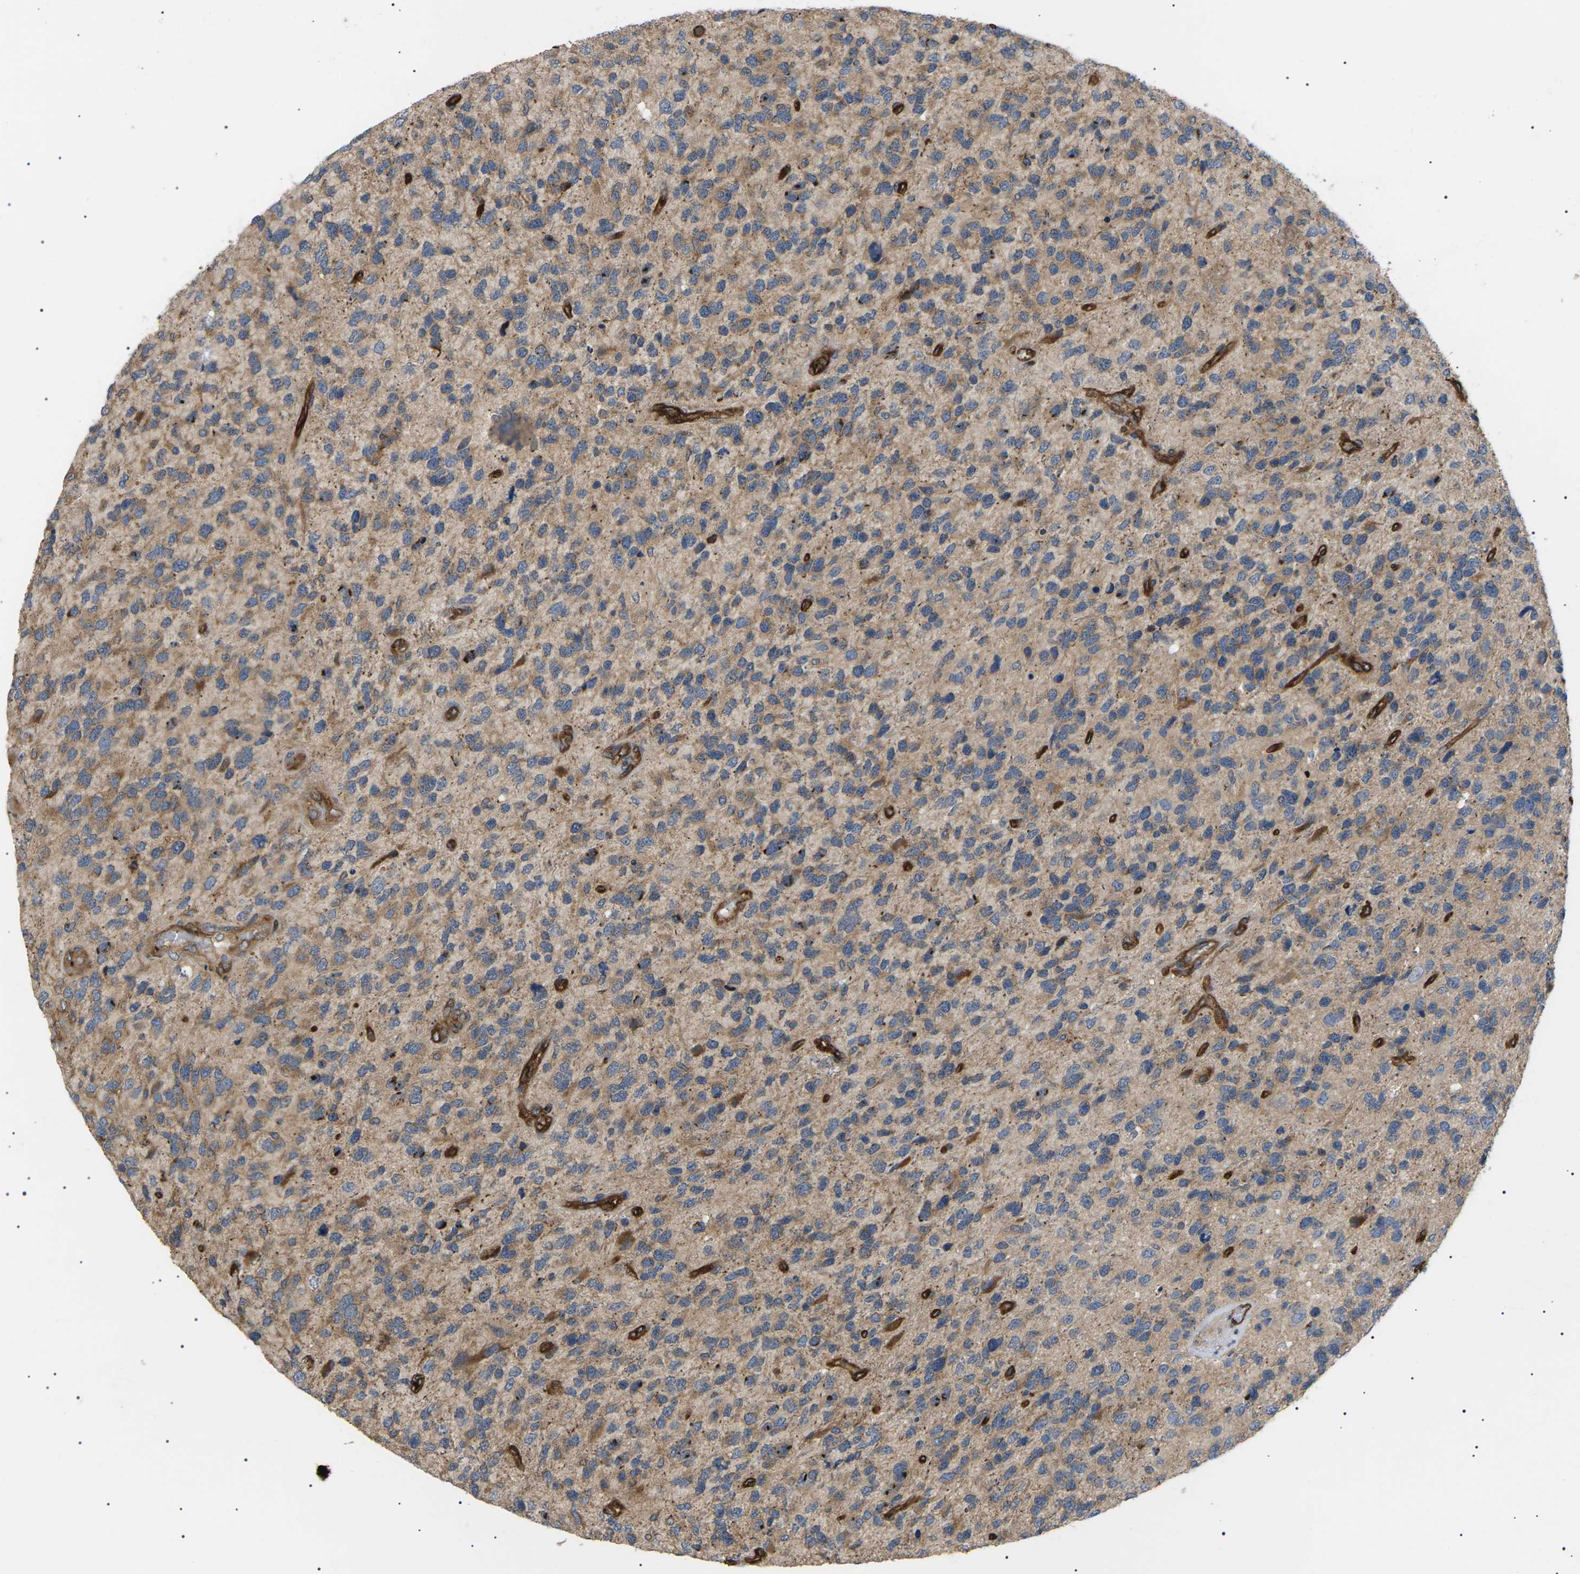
{"staining": {"intensity": "weak", "quantity": "25%-75%", "location": "cytoplasmic/membranous"}, "tissue": "glioma", "cell_type": "Tumor cells", "image_type": "cancer", "snomed": [{"axis": "morphology", "description": "Glioma, malignant, High grade"}, {"axis": "topography", "description": "Brain"}], "caption": "This is an image of immunohistochemistry (IHC) staining of glioma, which shows weak staining in the cytoplasmic/membranous of tumor cells.", "gene": "TMTC4", "patient": {"sex": "female", "age": 58}}